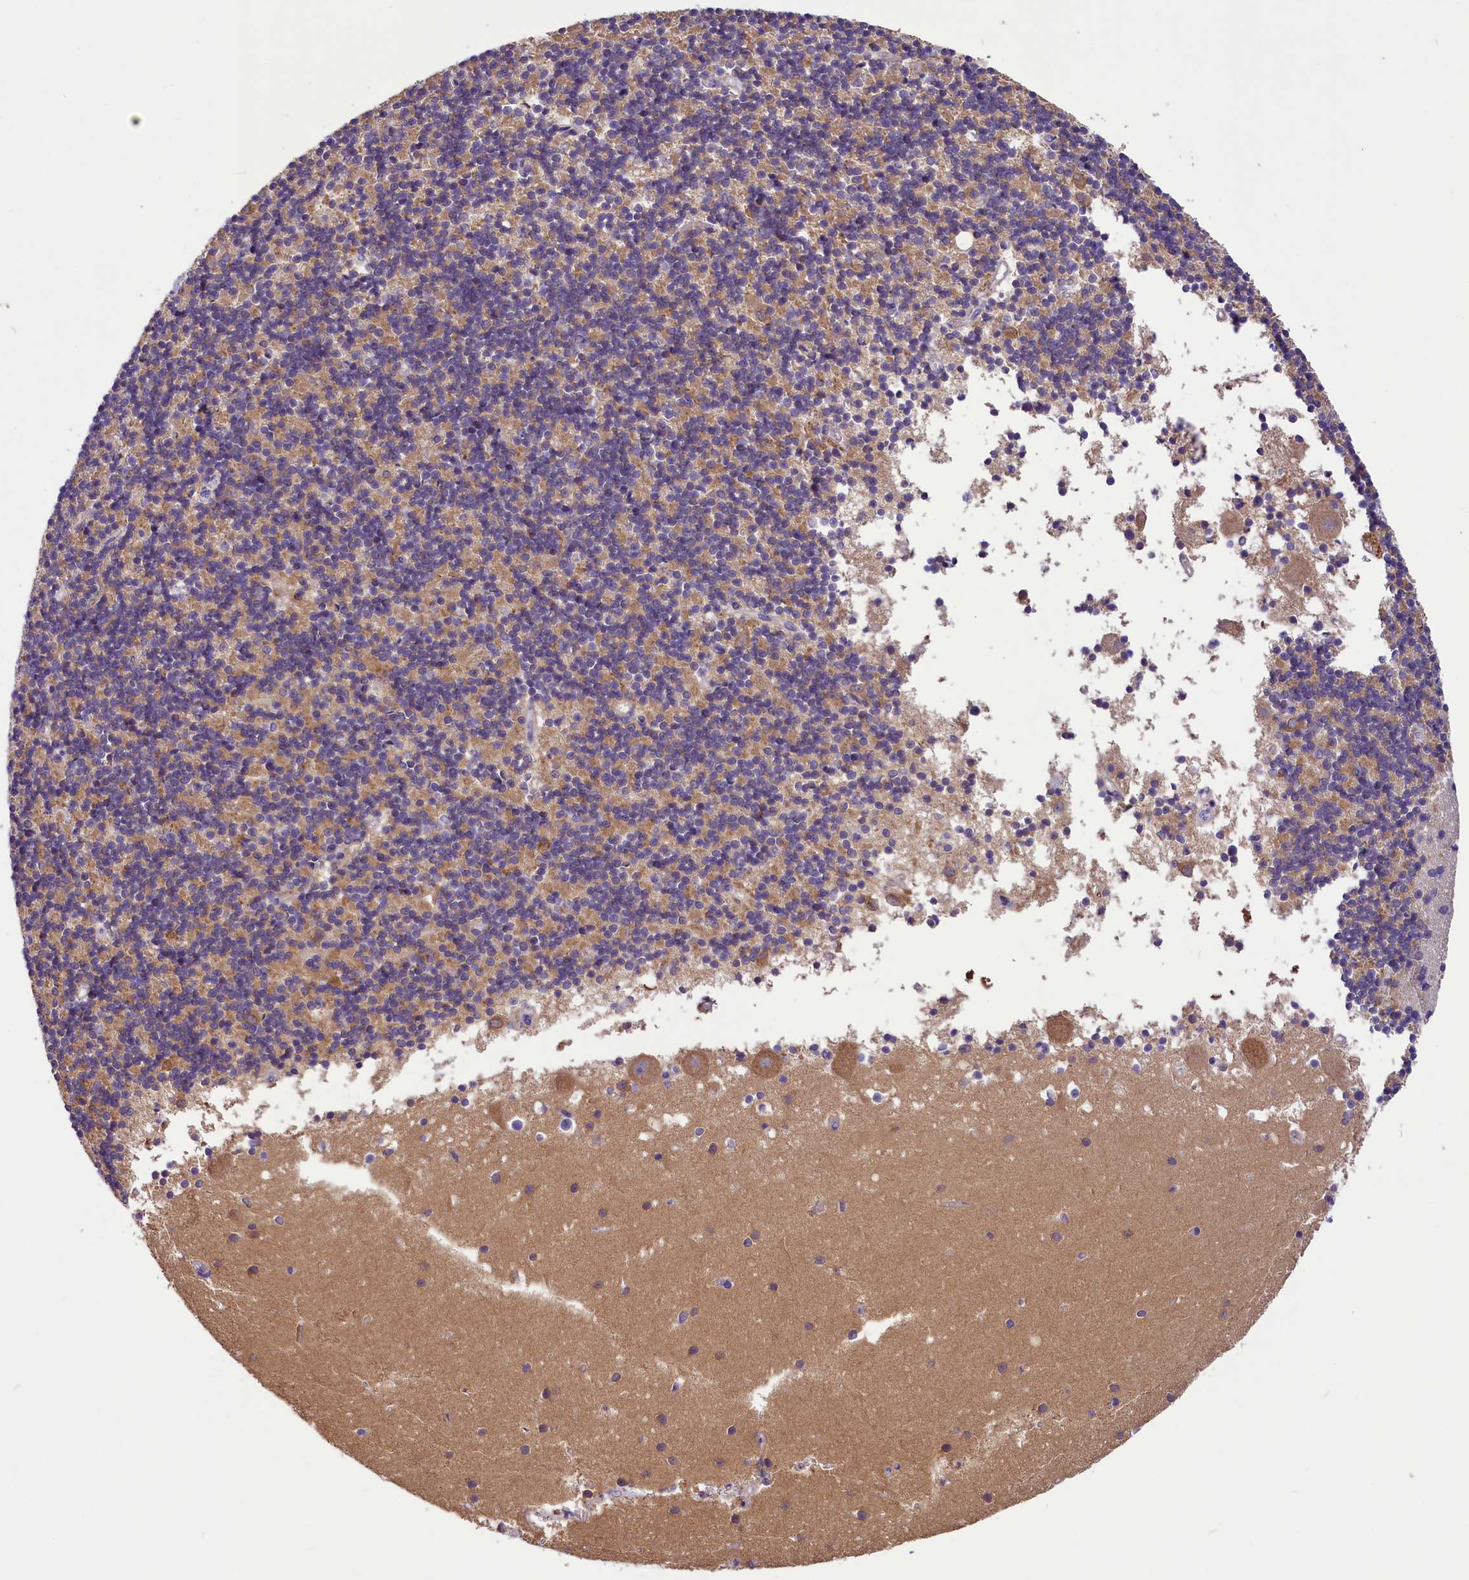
{"staining": {"intensity": "weak", "quantity": "25%-75%", "location": "cytoplasmic/membranous"}, "tissue": "cerebellum", "cell_type": "Cells in granular layer", "image_type": "normal", "snomed": [{"axis": "morphology", "description": "Normal tissue, NOS"}, {"axis": "topography", "description": "Cerebellum"}], "caption": "Immunohistochemistry image of benign cerebellum: human cerebellum stained using immunohistochemistry (IHC) displays low levels of weak protein expression localized specifically in the cytoplasmic/membranous of cells in granular layer, appearing as a cytoplasmic/membranous brown color.", "gene": "AP3B2", "patient": {"sex": "male", "age": 54}}